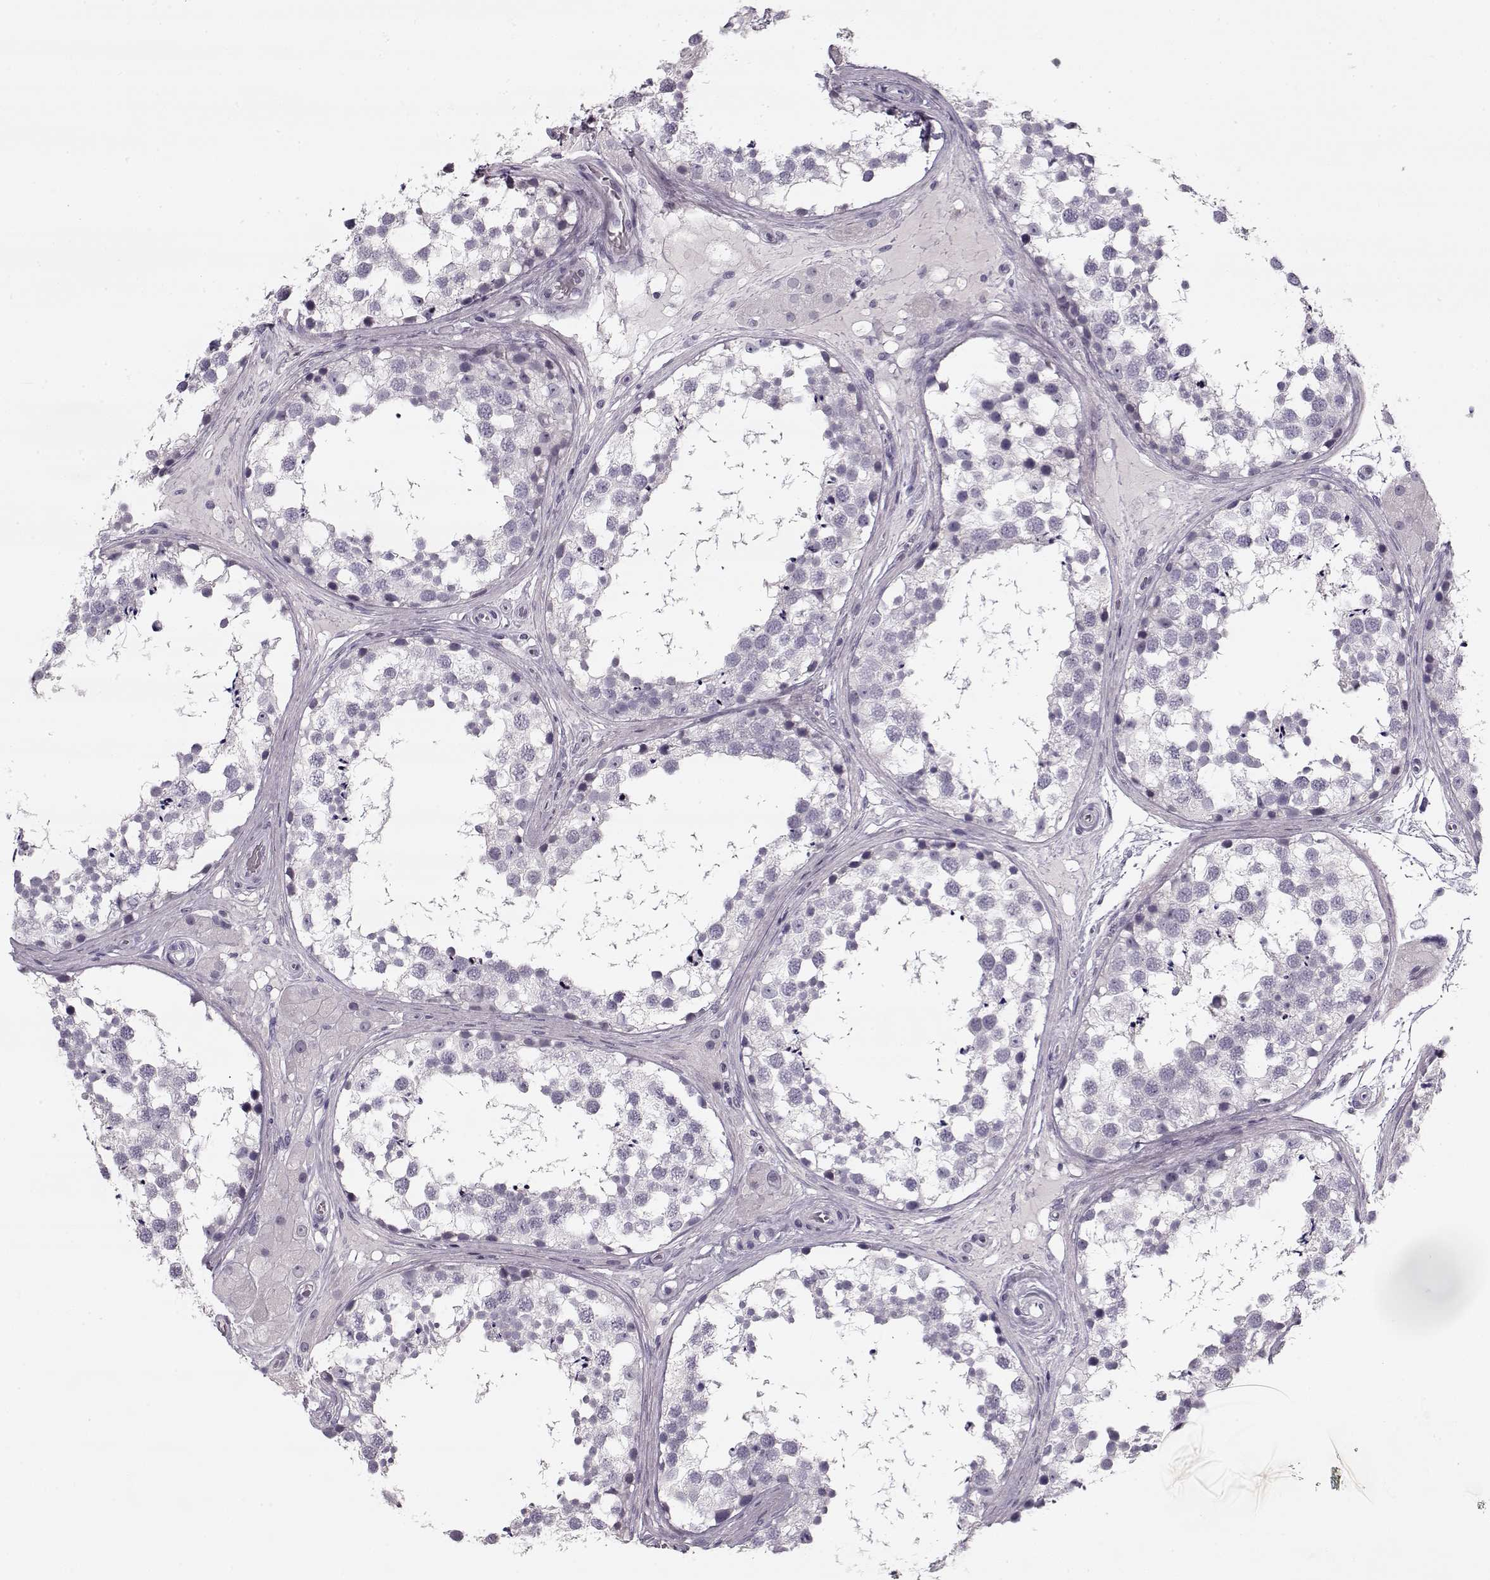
{"staining": {"intensity": "negative", "quantity": "none", "location": "none"}, "tissue": "testis", "cell_type": "Cells in seminiferous ducts", "image_type": "normal", "snomed": [{"axis": "morphology", "description": "Normal tissue, NOS"}, {"axis": "morphology", "description": "Seminoma, NOS"}, {"axis": "topography", "description": "Testis"}], "caption": "Cells in seminiferous ducts show no significant staining in benign testis. Nuclei are stained in blue.", "gene": "PNMT", "patient": {"sex": "male", "age": 65}}